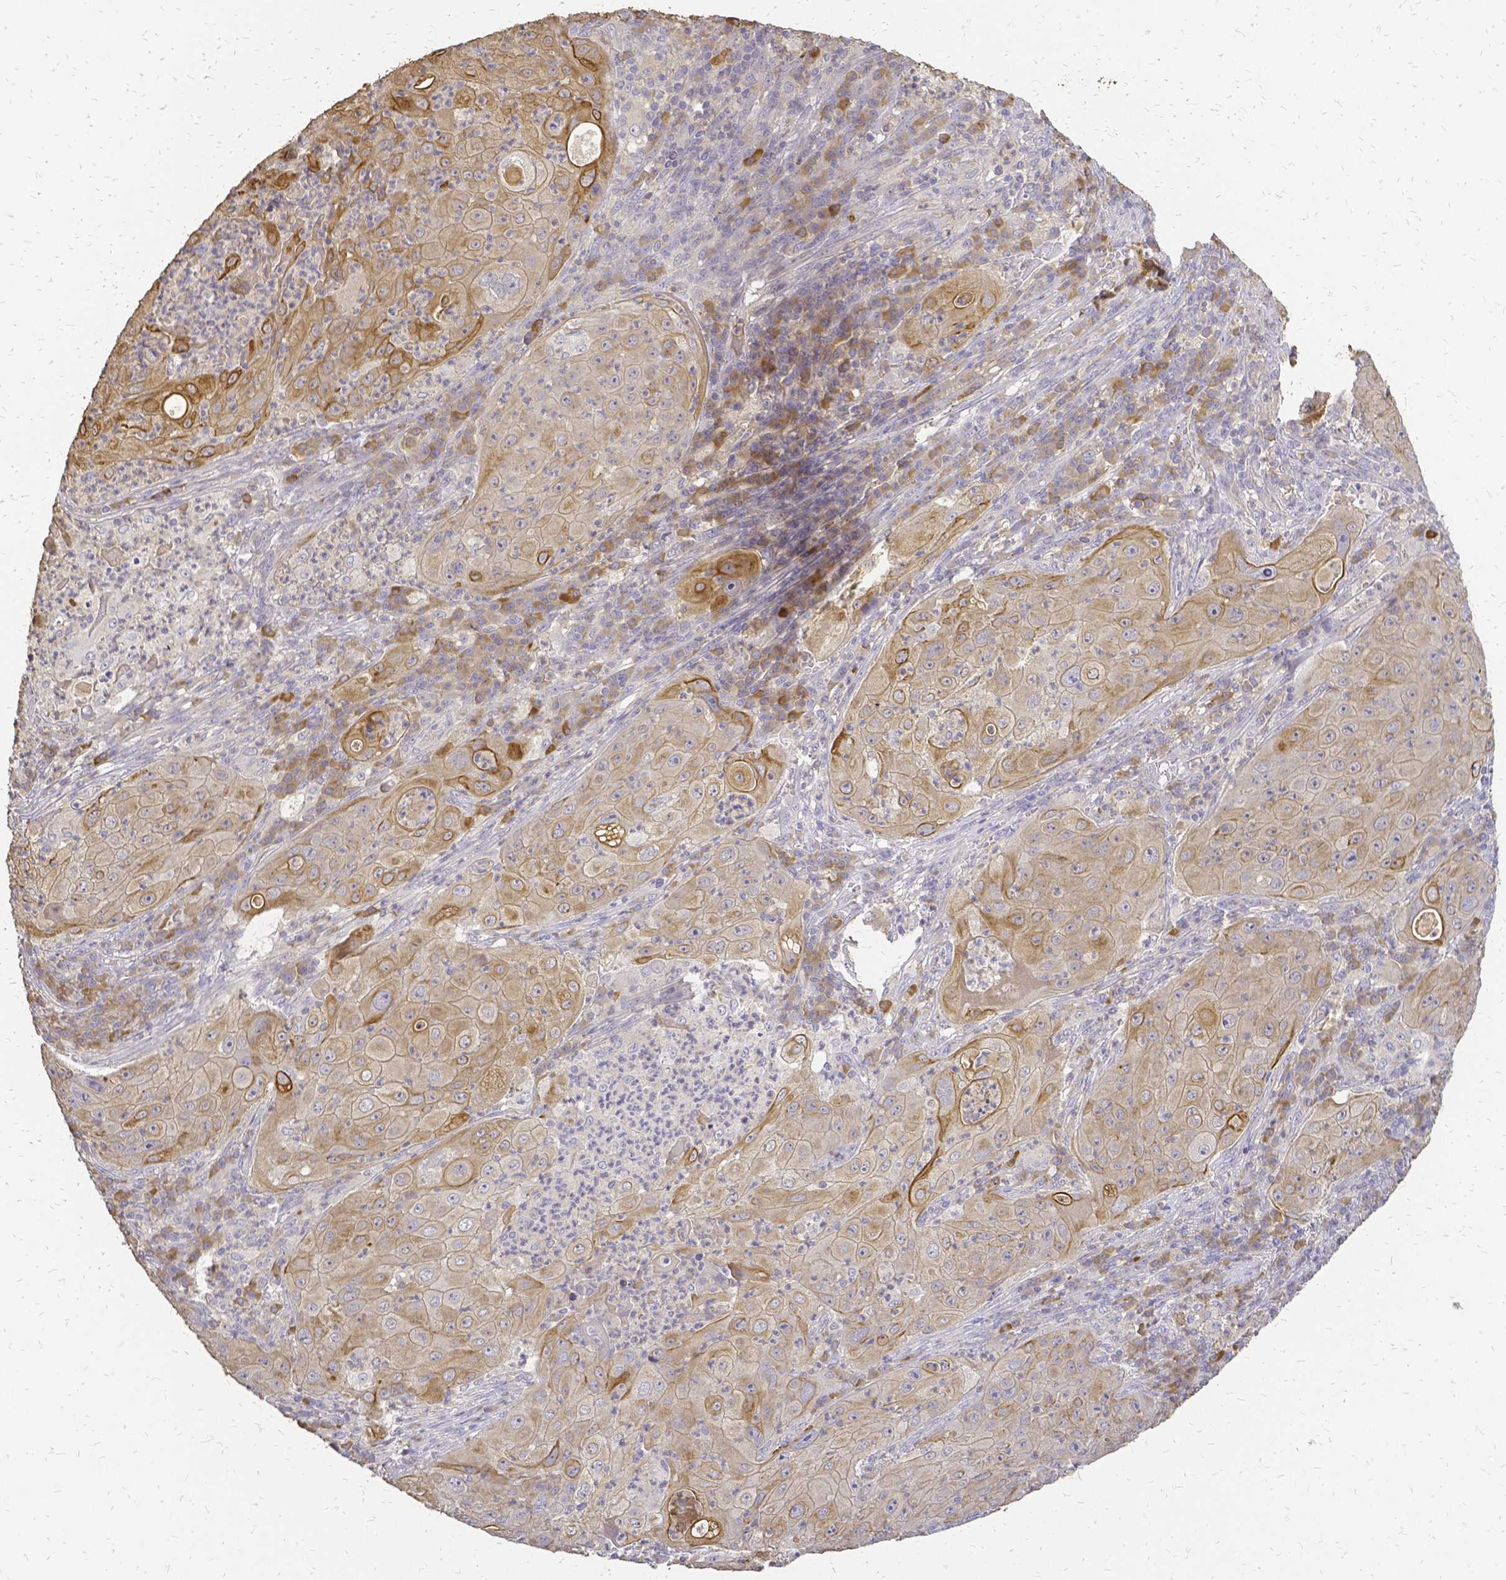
{"staining": {"intensity": "moderate", "quantity": ">75%", "location": "cytoplasmic/membranous"}, "tissue": "lung cancer", "cell_type": "Tumor cells", "image_type": "cancer", "snomed": [{"axis": "morphology", "description": "Squamous cell carcinoma, NOS"}, {"axis": "topography", "description": "Lung"}], "caption": "A histopathology image of human lung cancer stained for a protein exhibits moderate cytoplasmic/membranous brown staining in tumor cells.", "gene": "CIB1", "patient": {"sex": "female", "age": 59}}